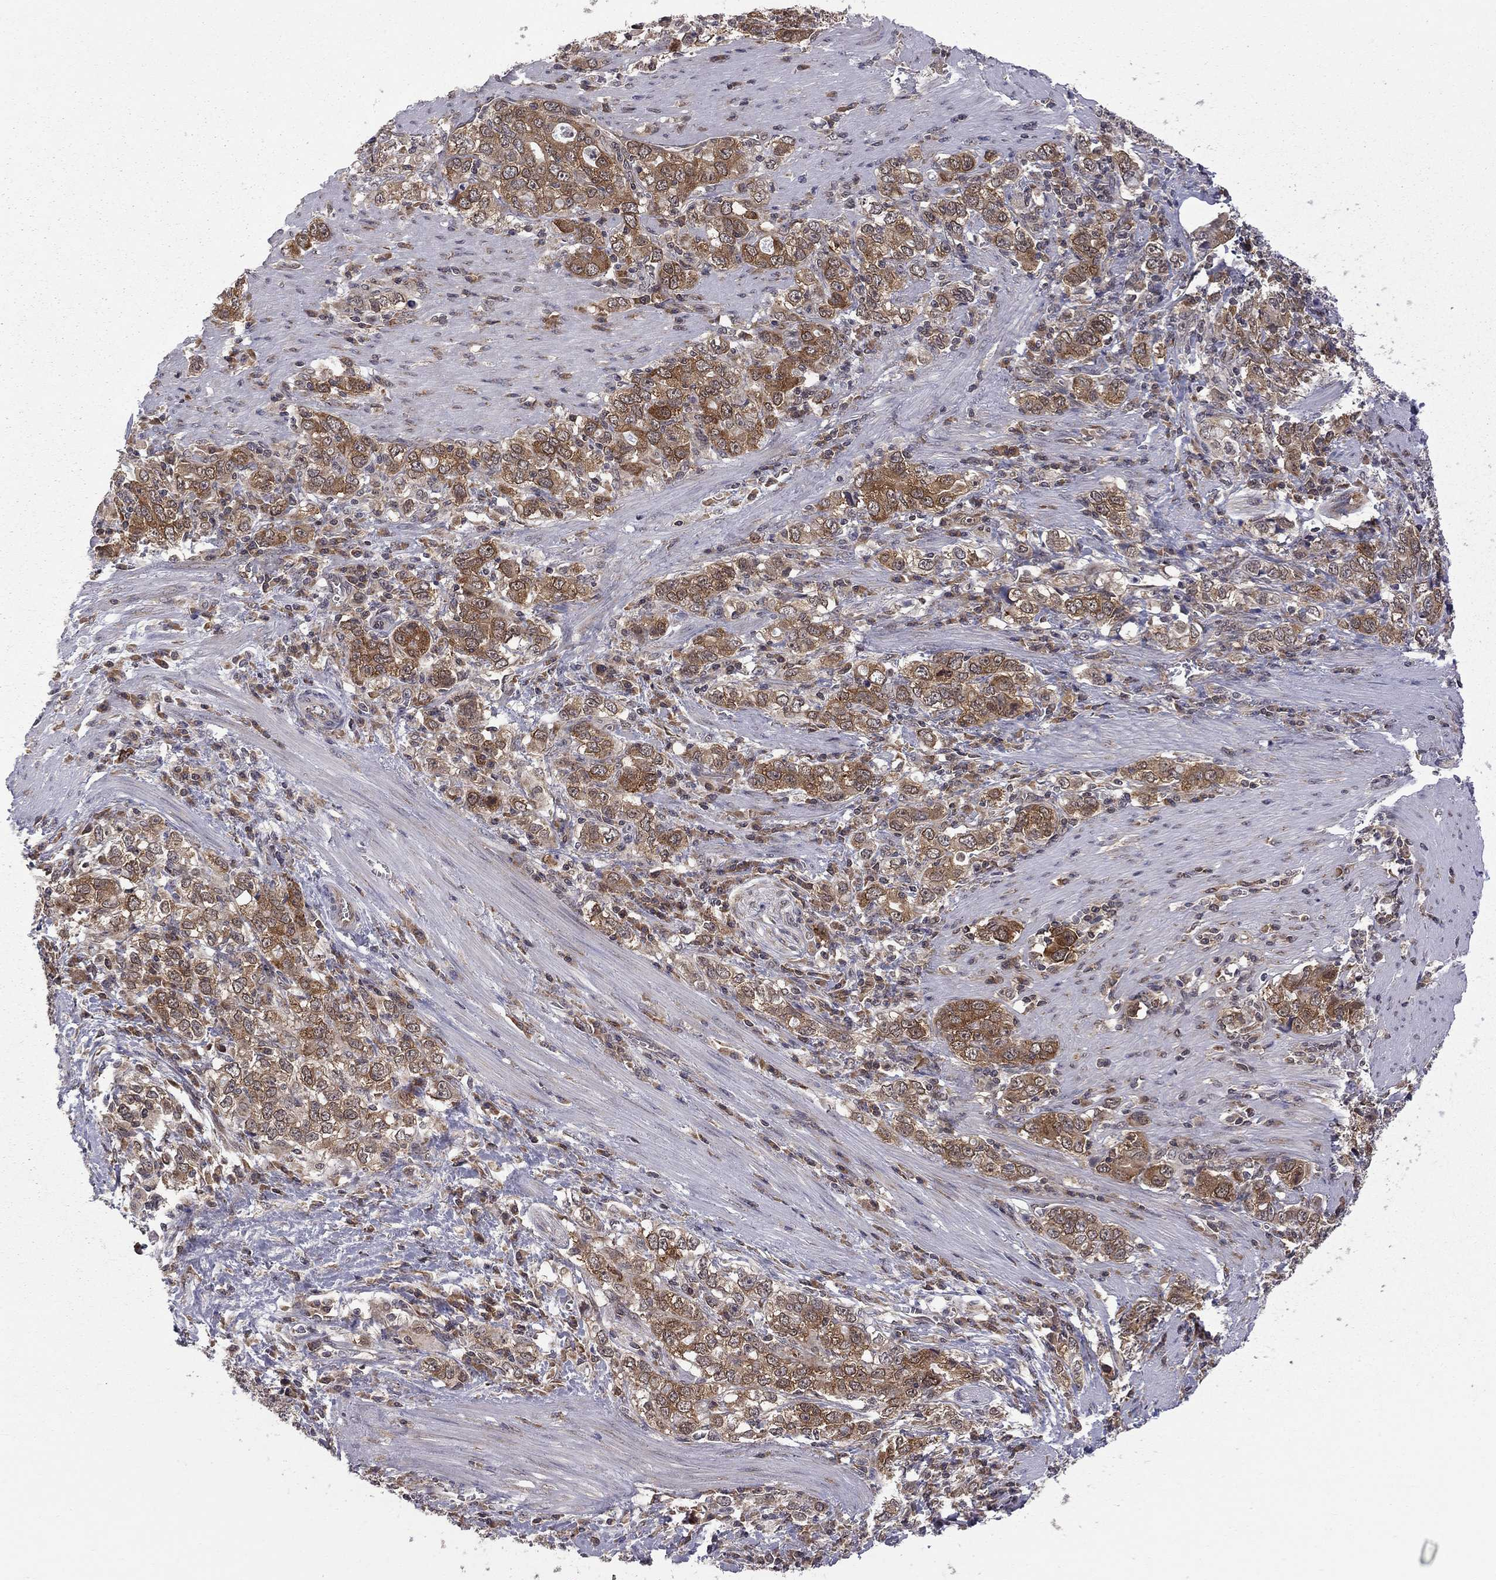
{"staining": {"intensity": "strong", "quantity": ">75%", "location": "cytoplasmic/membranous"}, "tissue": "stomach cancer", "cell_type": "Tumor cells", "image_type": "cancer", "snomed": [{"axis": "morphology", "description": "Adenocarcinoma, NOS"}, {"axis": "topography", "description": "Stomach, lower"}], "caption": "Adenocarcinoma (stomach) stained with a protein marker reveals strong staining in tumor cells.", "gene": "NAA50", "patient": {"sex": "female", "age": 72}}